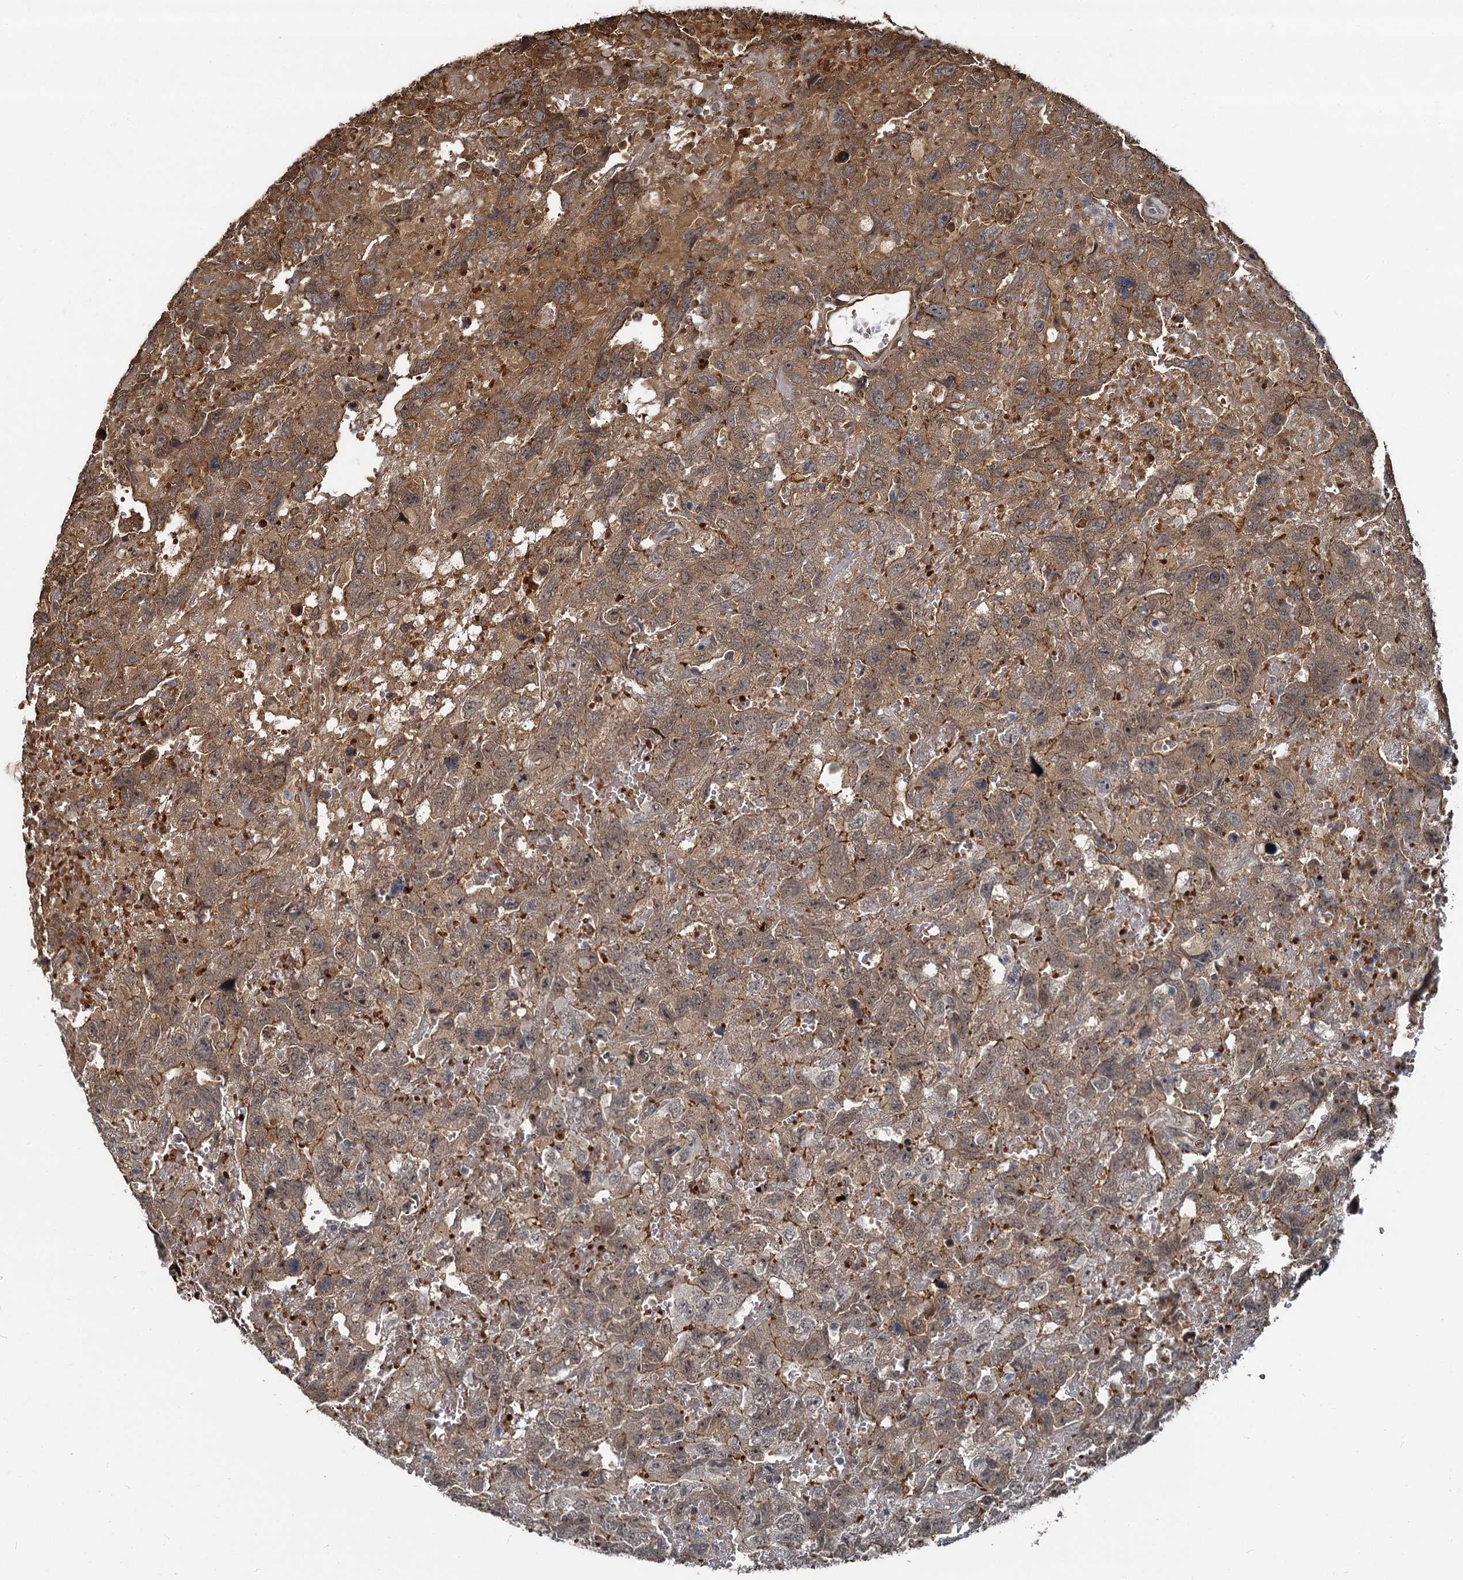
{"staining": {"intensity": "strong", "quantity": ">75%", "location": "cytoplasmic/membranous,nuclear"}, "tissue": "testis cancer", "cell_type": "Tumor cells", "image_type": "cancer", "snomed": [{"axis": "morphology", "description": "Carcinoma, Embryonal, NOS"}, {"axis": "topography", "description": "Testis"}], "caption": "Immunohistochemistry micrograph of testis cancer stained for a protein (brown), which displays high levels of strong cytoplasmic/membranous and nuclear positivity in about >75% of tumor cells.", "gene": "FANCI", "patient": {"sex": "male", "age": 45}}